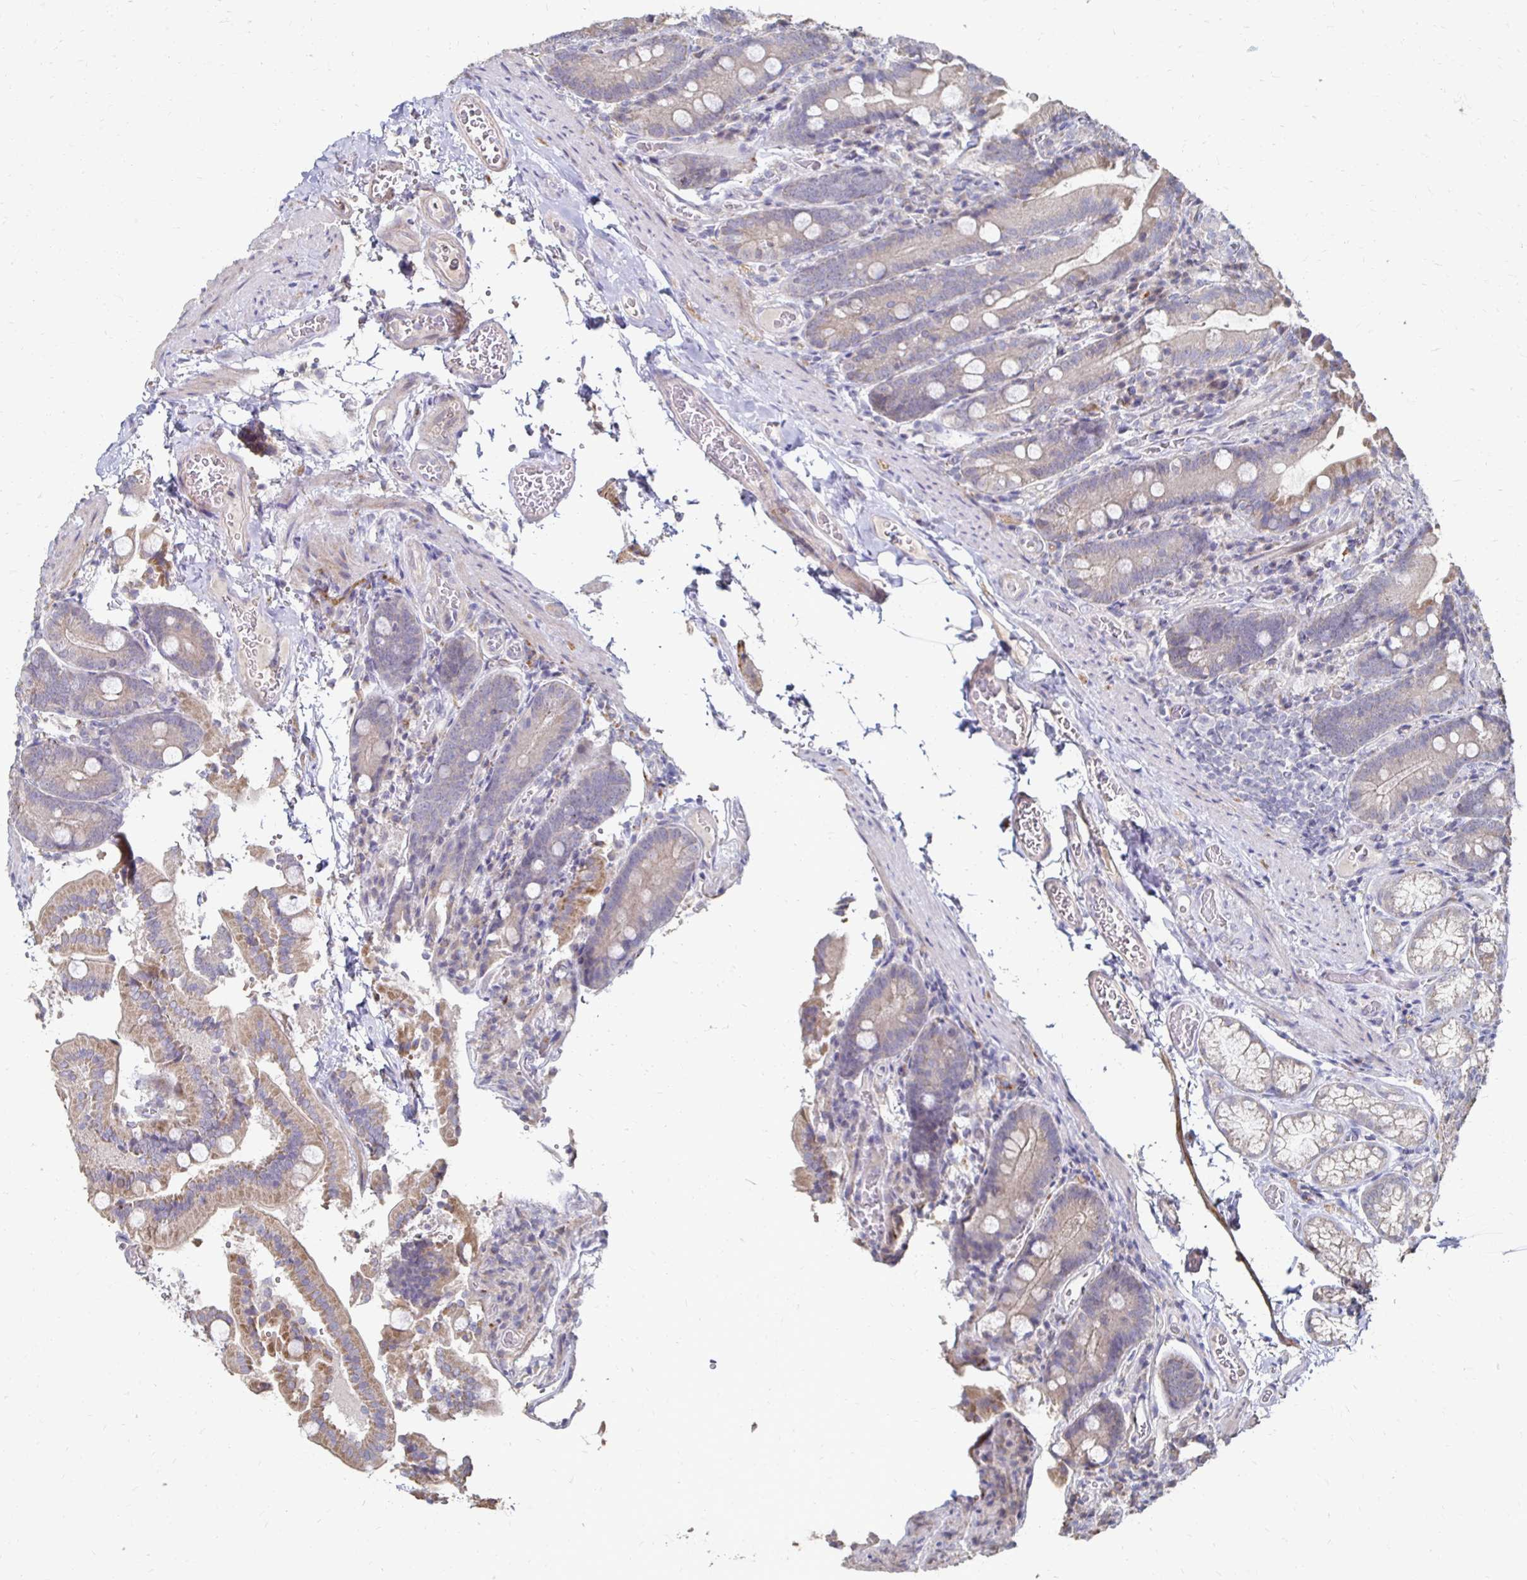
{"staining": {"intensity": "moderate", "quantity": "25%-75%", "location": "cytoplasmic/membranous"}, "tissue": "duodenum", "cell_type": "Glandular cells", "image_type": "normal", "snomed": [{"axis": "morphology", "description": "Normal tissue, NOS"}, {"axis": "topography", "description": "Duodenum"}], "caption": "Protein expression analysis of benign duodenum displays moderate cytoplasmic/membranous expression in approximately 25%-75% of glandular cells.", "gene": "ZNF727", "patient": {"sex": "female", "age": 62}}